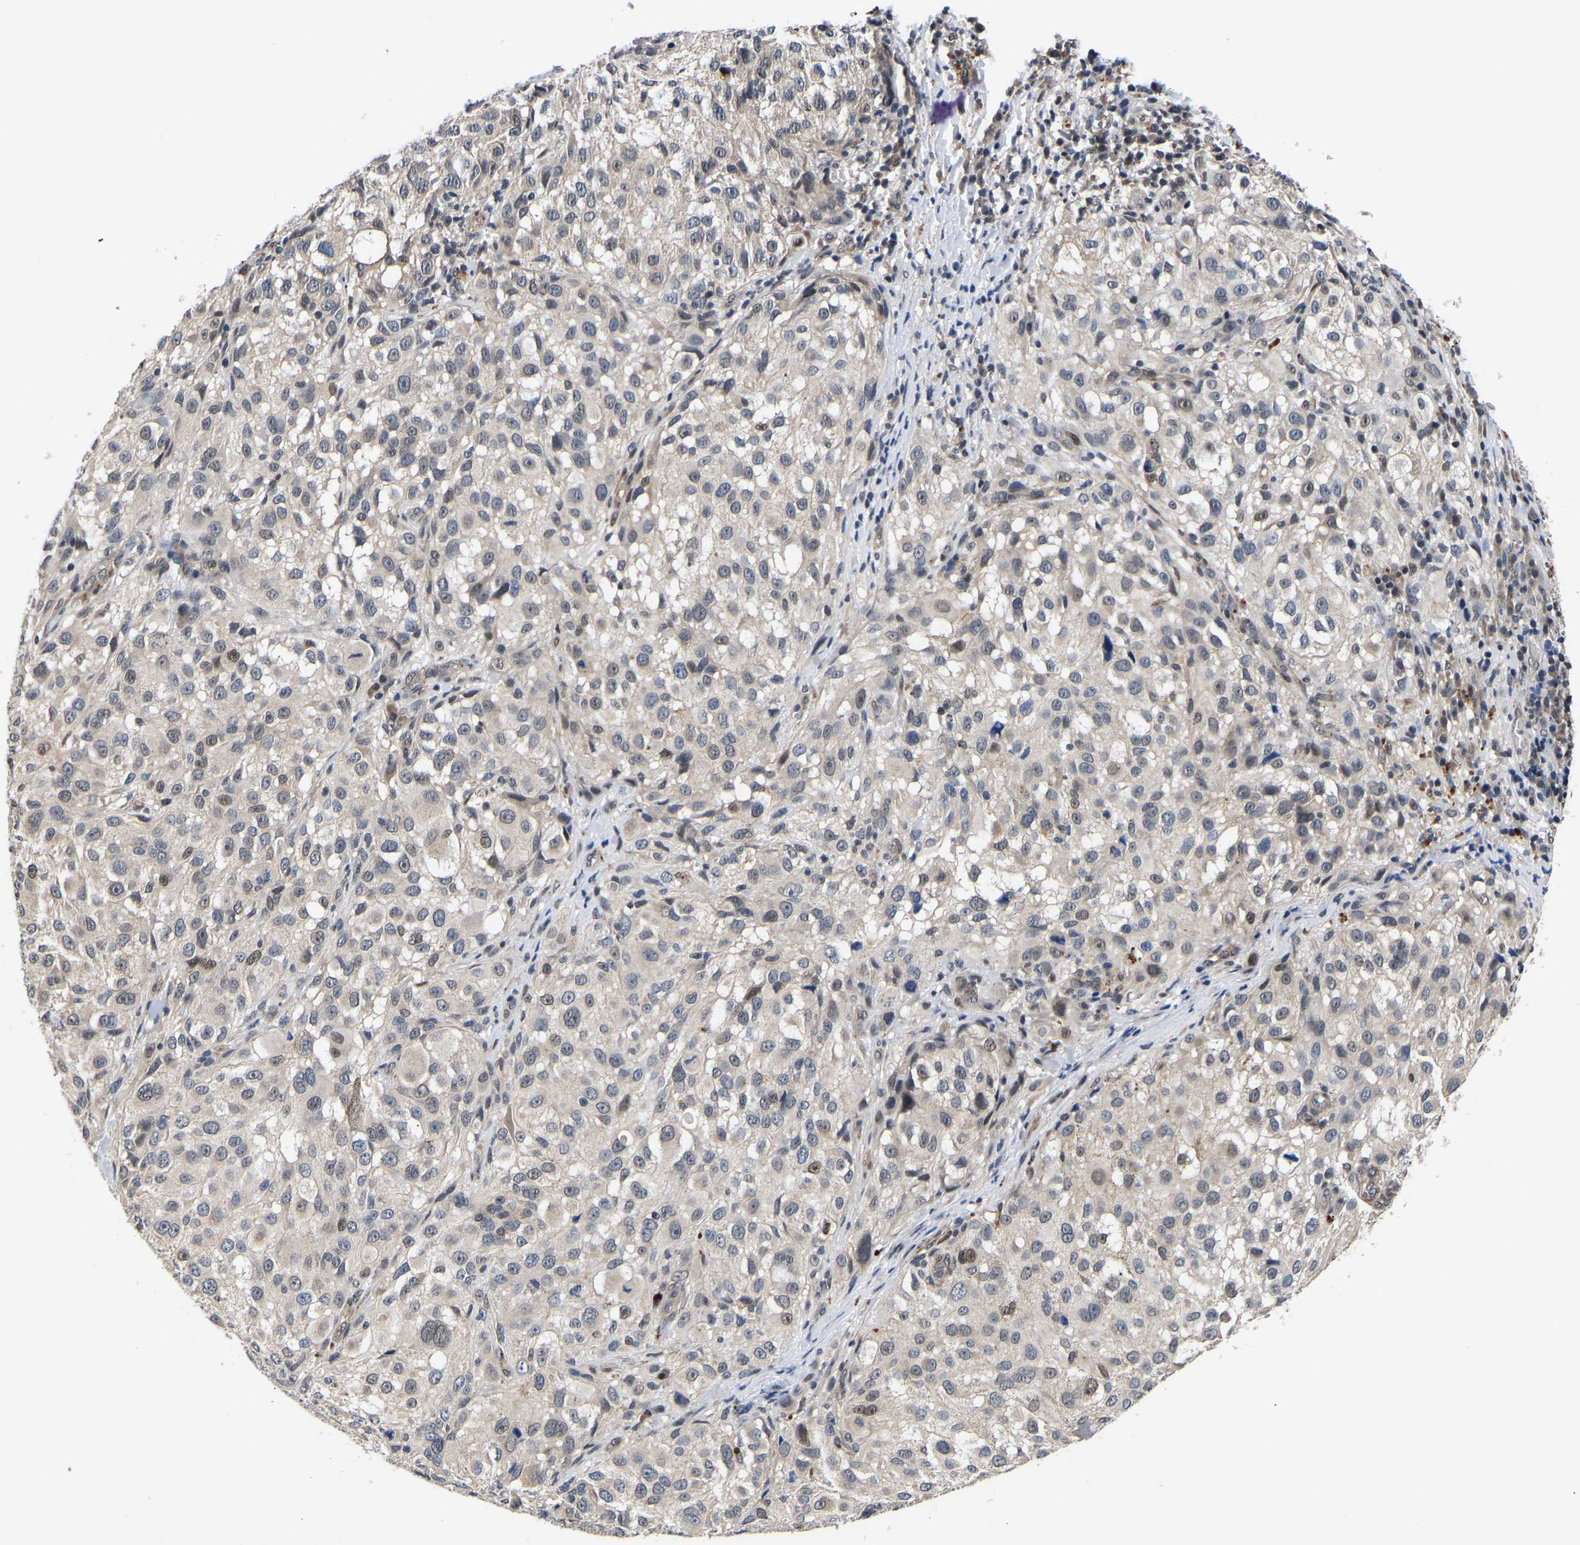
{"staining": {"intensity": "negative", "quantity": "none", "location": "none"}, "tissue": "melanoma", "cell_type": "Tumor cells", "image_type": "cancer", "snomed": [{"axis": "morphology", "description": "Necrosis, NOS"}, {"axis": "morphology", "description": "Malignant melanoma, NOS"}, {"axis": "topography", "description": "Skin"}], "caption": "This is an IHC micrograph of melanoma. There is no expression in tumor cells.", "gene": "METTL16", "patient": {"sex": "female", "age": 87}}